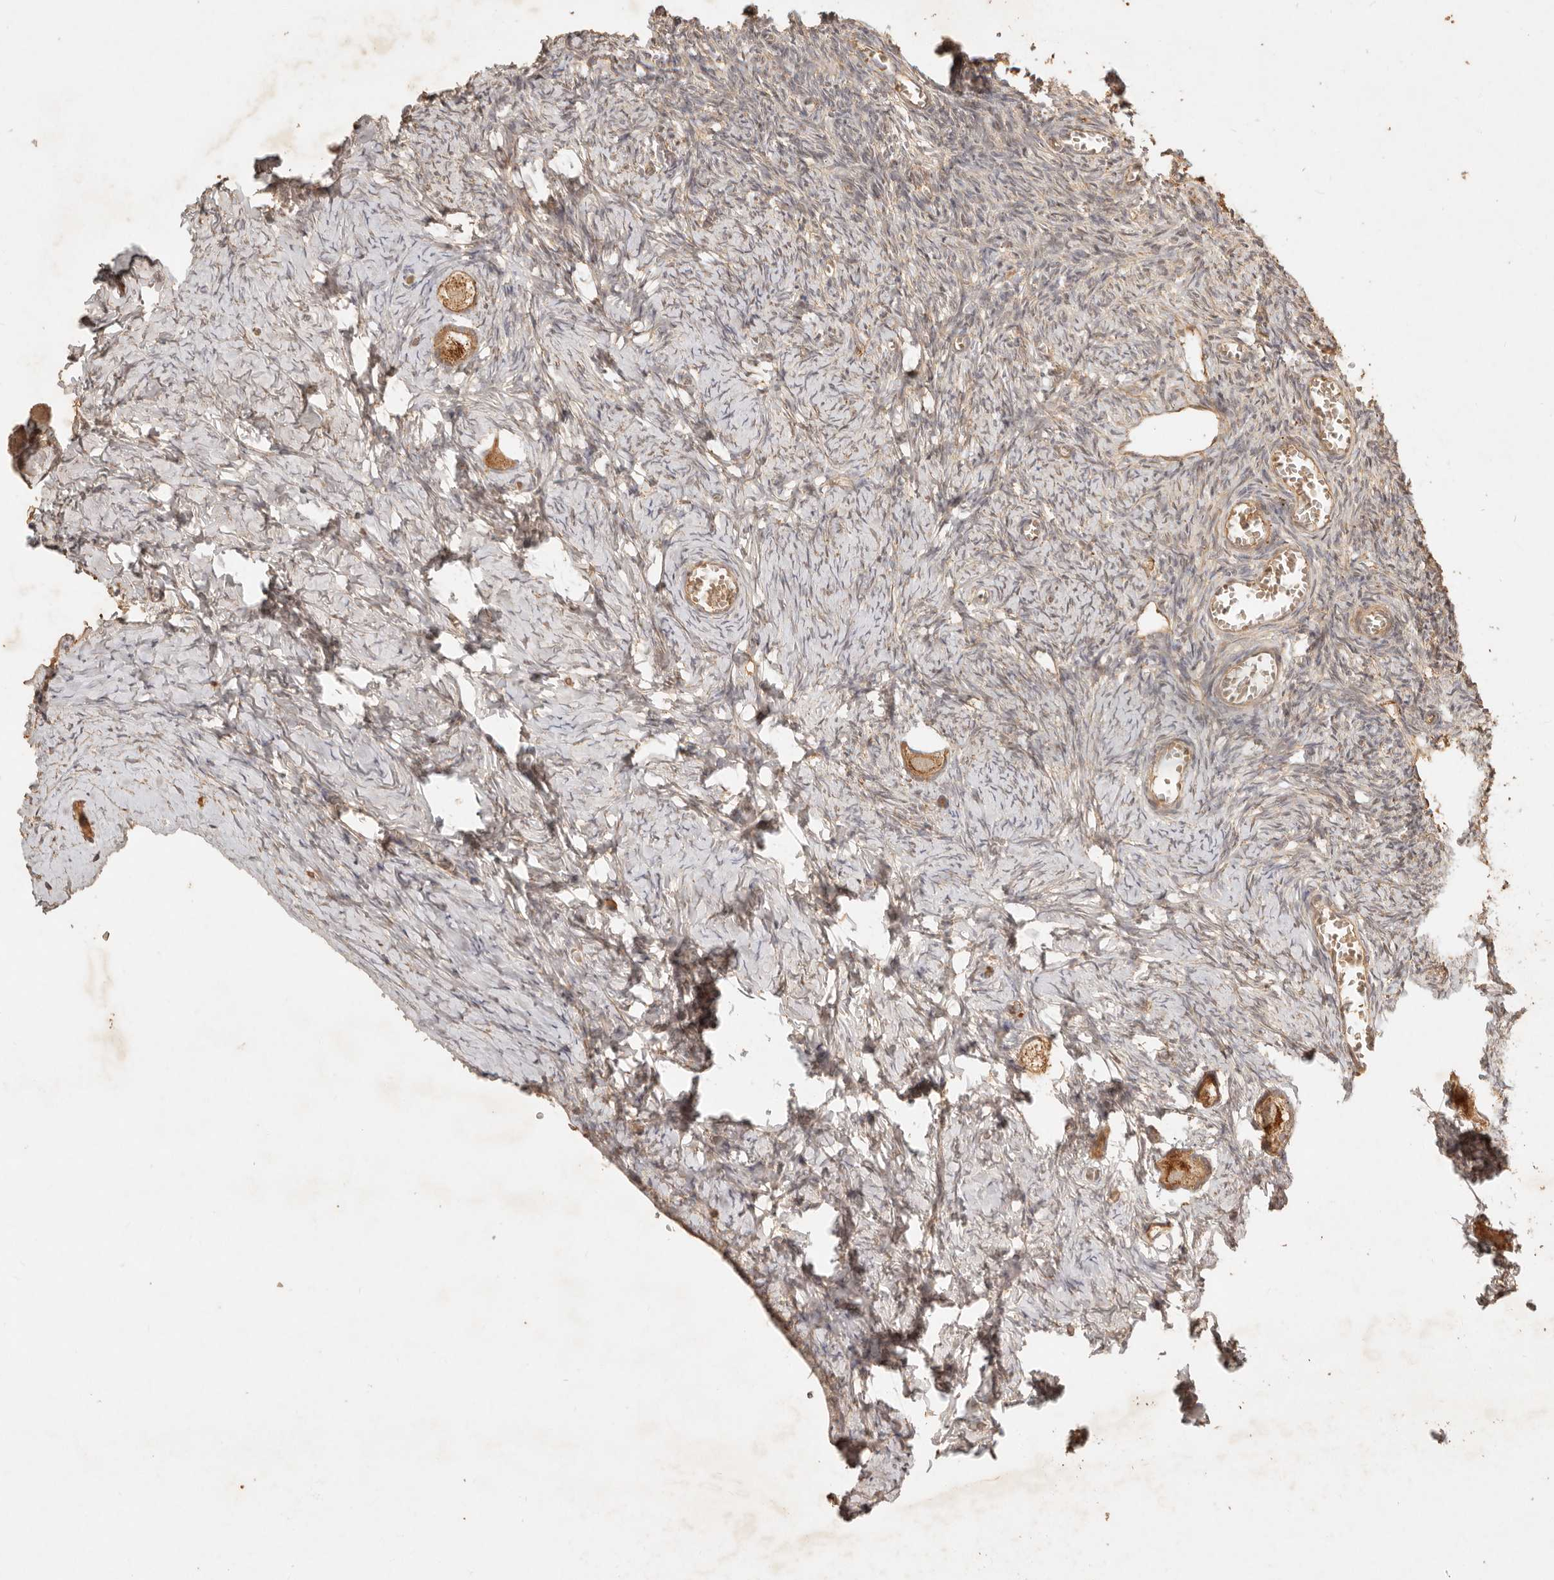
{"staining": {"intensity": "moderate", "quantity": ">75%", "location": "cytoplasmic/membranous"}, "tissue": "ovary", "cell_type": "Follicle cells", "image_type": "normal", "snomed": [{"axis": "morphology", "description": "Normal tissue, NOS"}, {"axis": "topography", "description": "Ovary"}], "caption": "This is a photomicrograph of immunohistochemistry (IHC) staining of normal ovary, which shows moderate expression in the cytoplasmic/membranous of follicle cells.", "gene": "CLEC4C", "patient": {"sex": "female", "age": 27}}